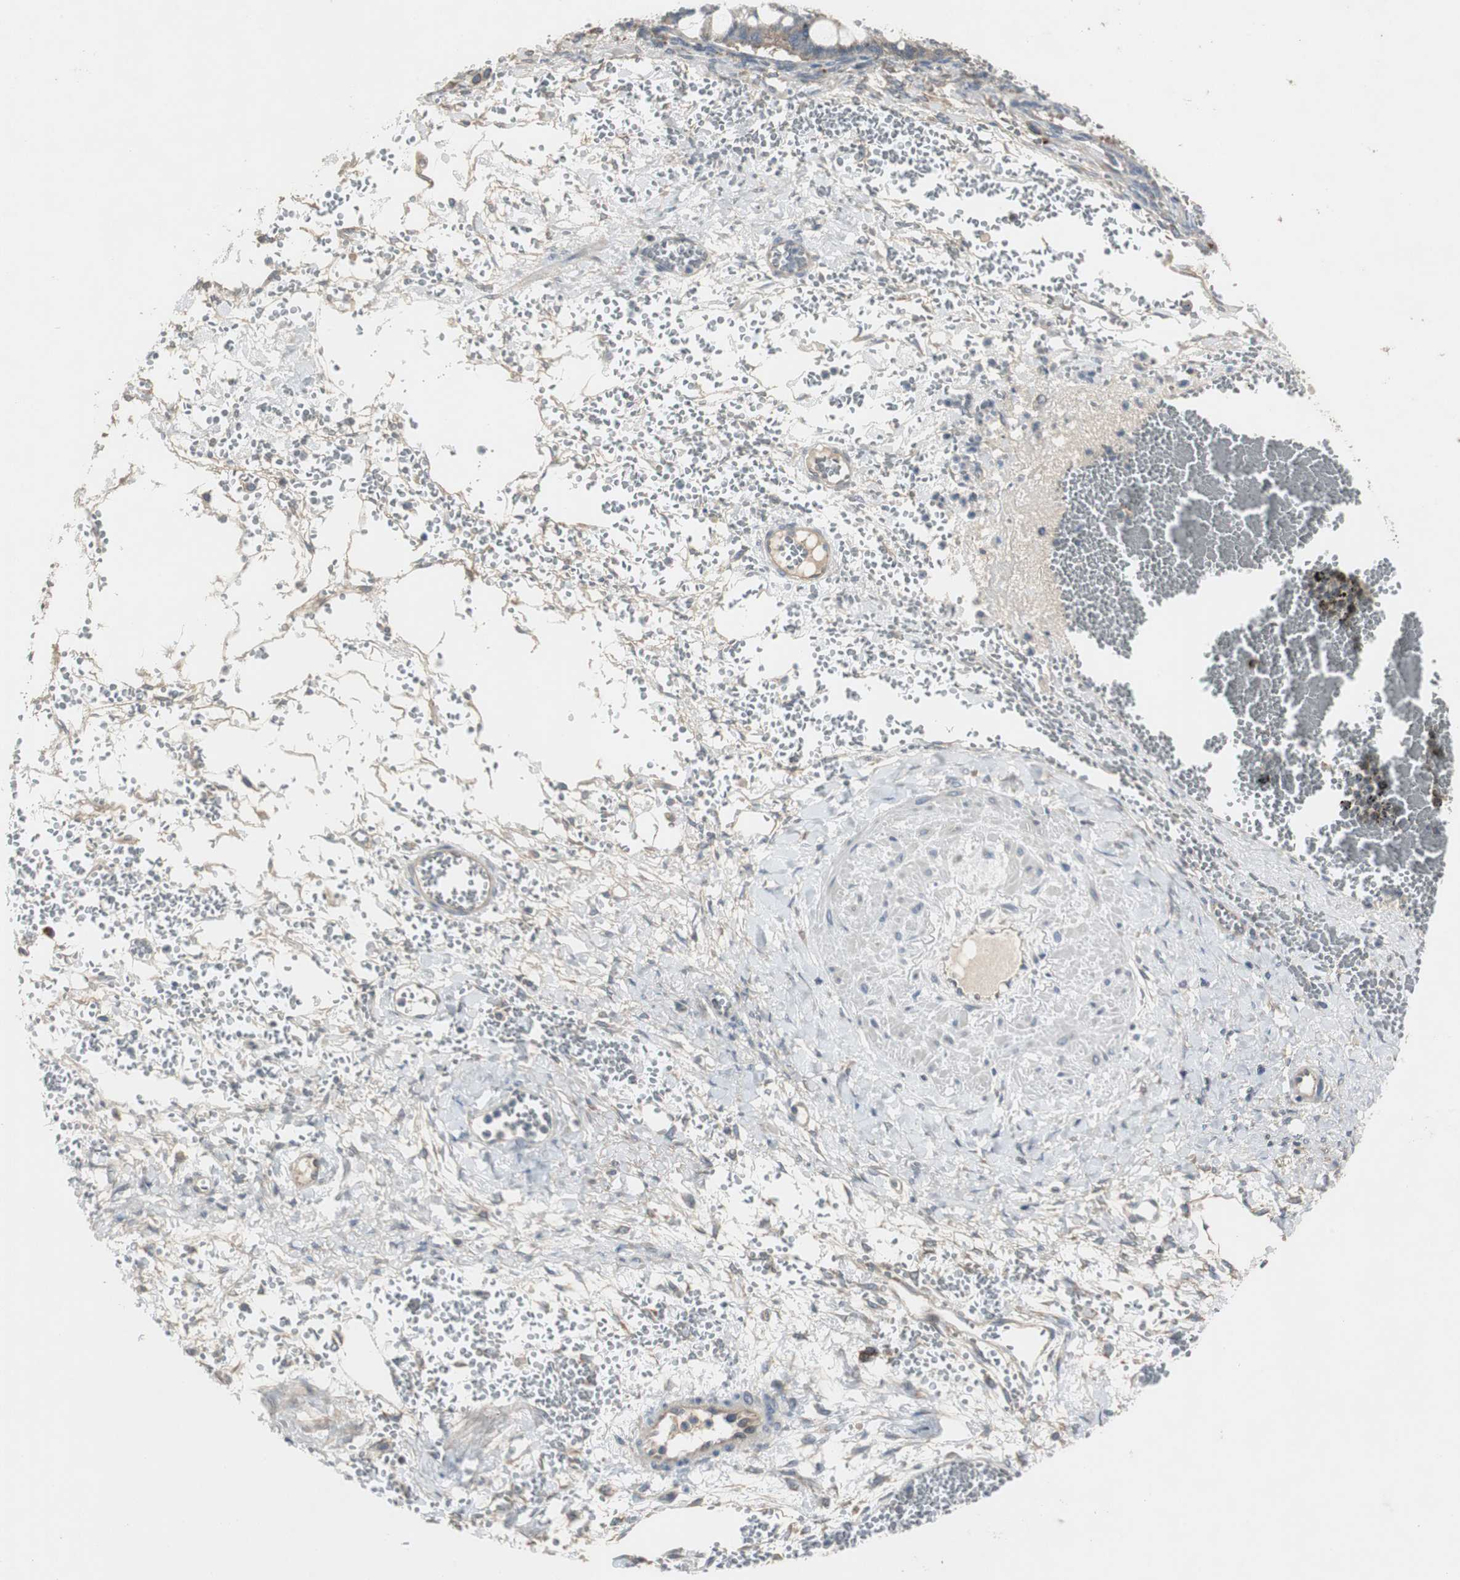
{"staining": {"intensity": "weak", "quantity": ">75%", "location": "cytoplasmic/membranous"}, "tissue": "ovarian cancer", "cell_type": "Tumor cells", "image_type": "cancer", "snomed": [{"axis": "morphology", "description": "Cystadenocarcinoma, mucinous, NOS"}, {"axis": "topography", "description": "Ovary"}], "caption": "Tumor cells exhibit low levels of weak cytoplasmic/membranous positivity in about >75% of cells in human mucinous cystadenocarcinoma (ovarian).", "gene": "MYT1", "patient": {"sex": "female", "age": 73}}